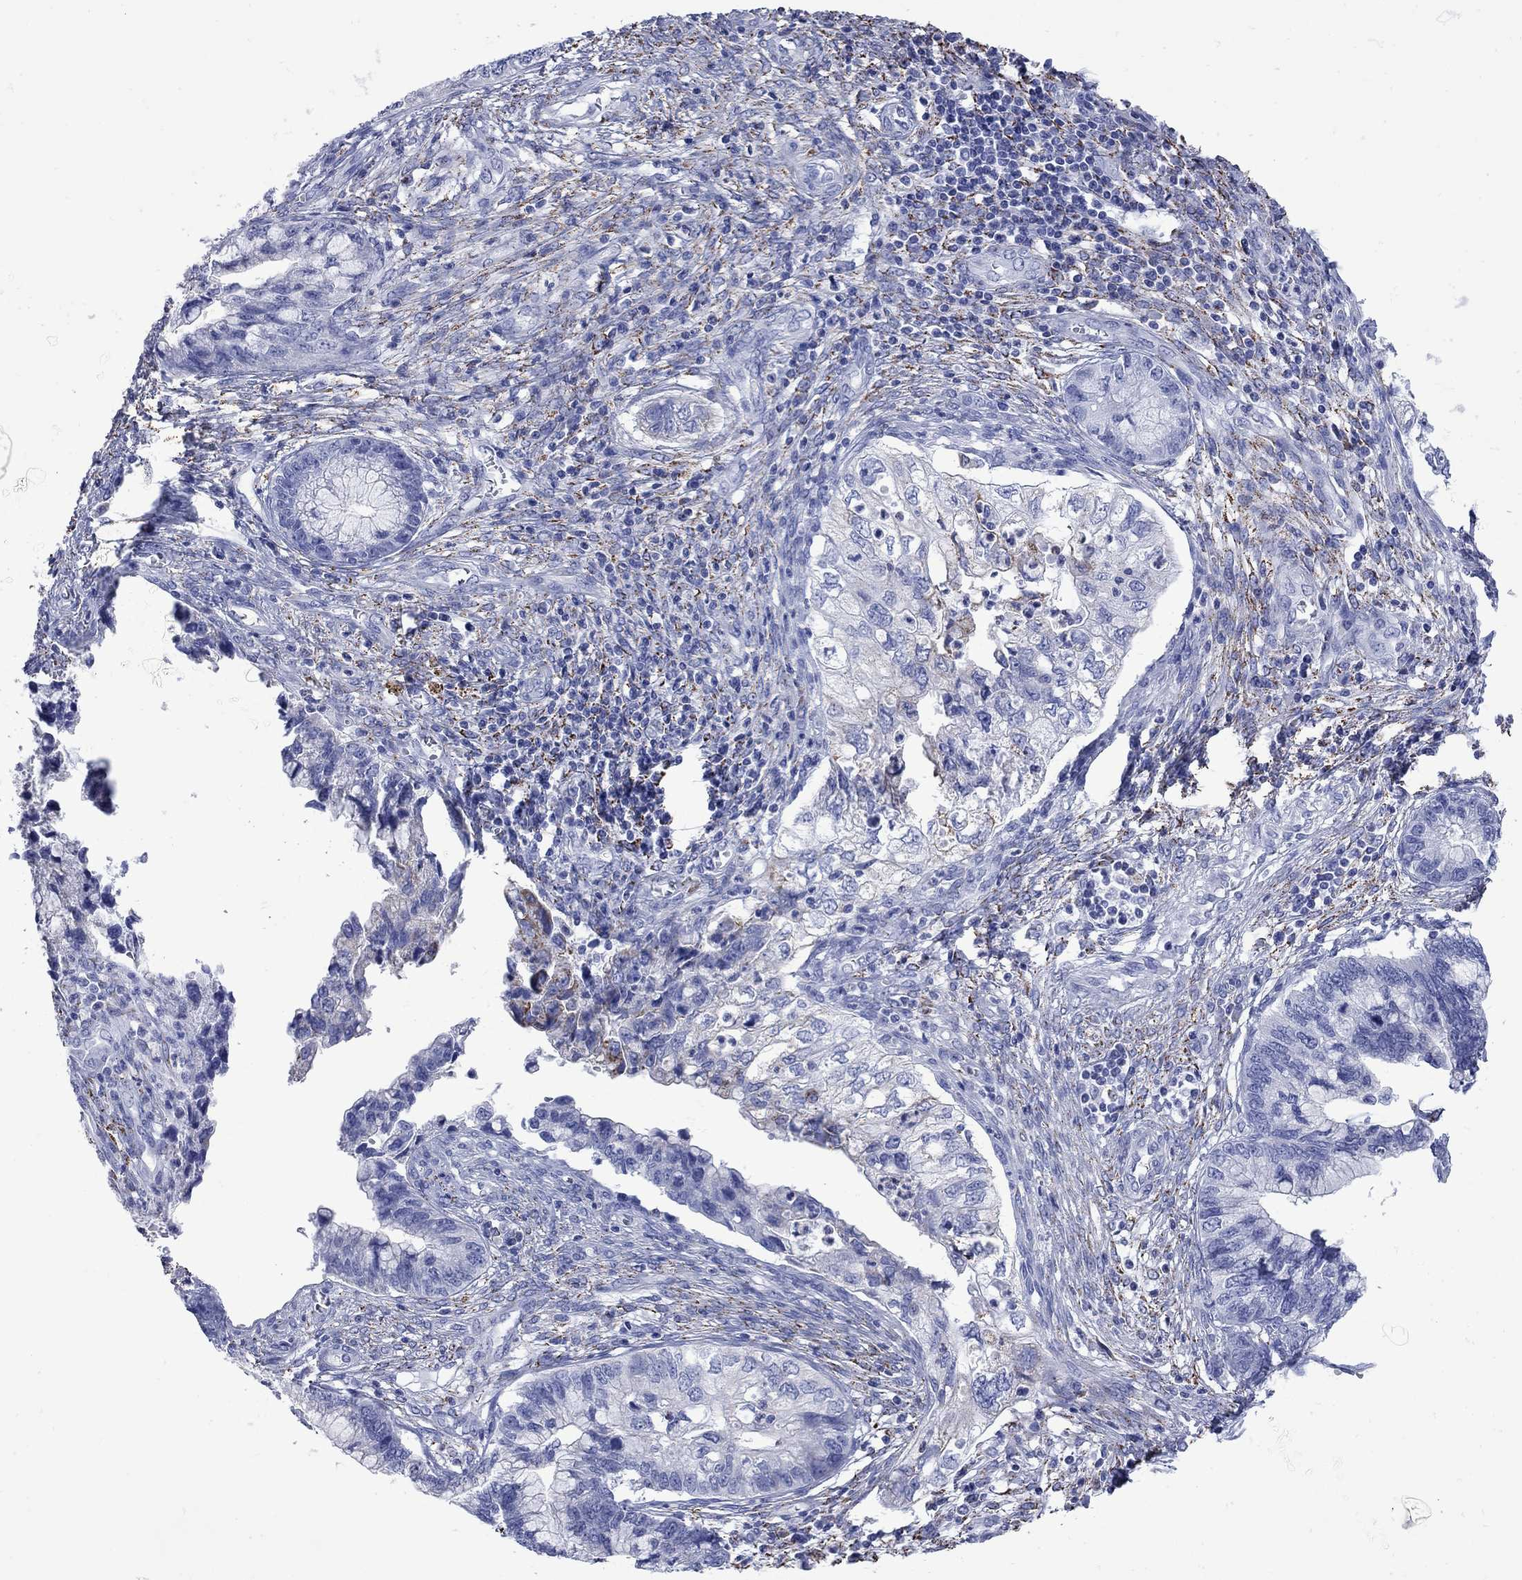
{"staining": {"intensity": "negative", "quantity": "none", "location": "none"}, "tissue": "cervical cancer", "cell_type": "Tumor cells", "image_type": "cancer", "snomed": [{"axis": "morphology", "description": "Adenocarcinoma, NOS"}, {"axis": "topography", "description": "Cervix"}], "caption": "Cervical cancer was stained to show a protein in brown. There is no significant expression in tumor cells. (Brightfield microscopy of DAB (3,3'-diaminobenzidine) IHC at high magnification).", "gene": "SESTD1", "patient": {"sex": "female", "age": 44}}